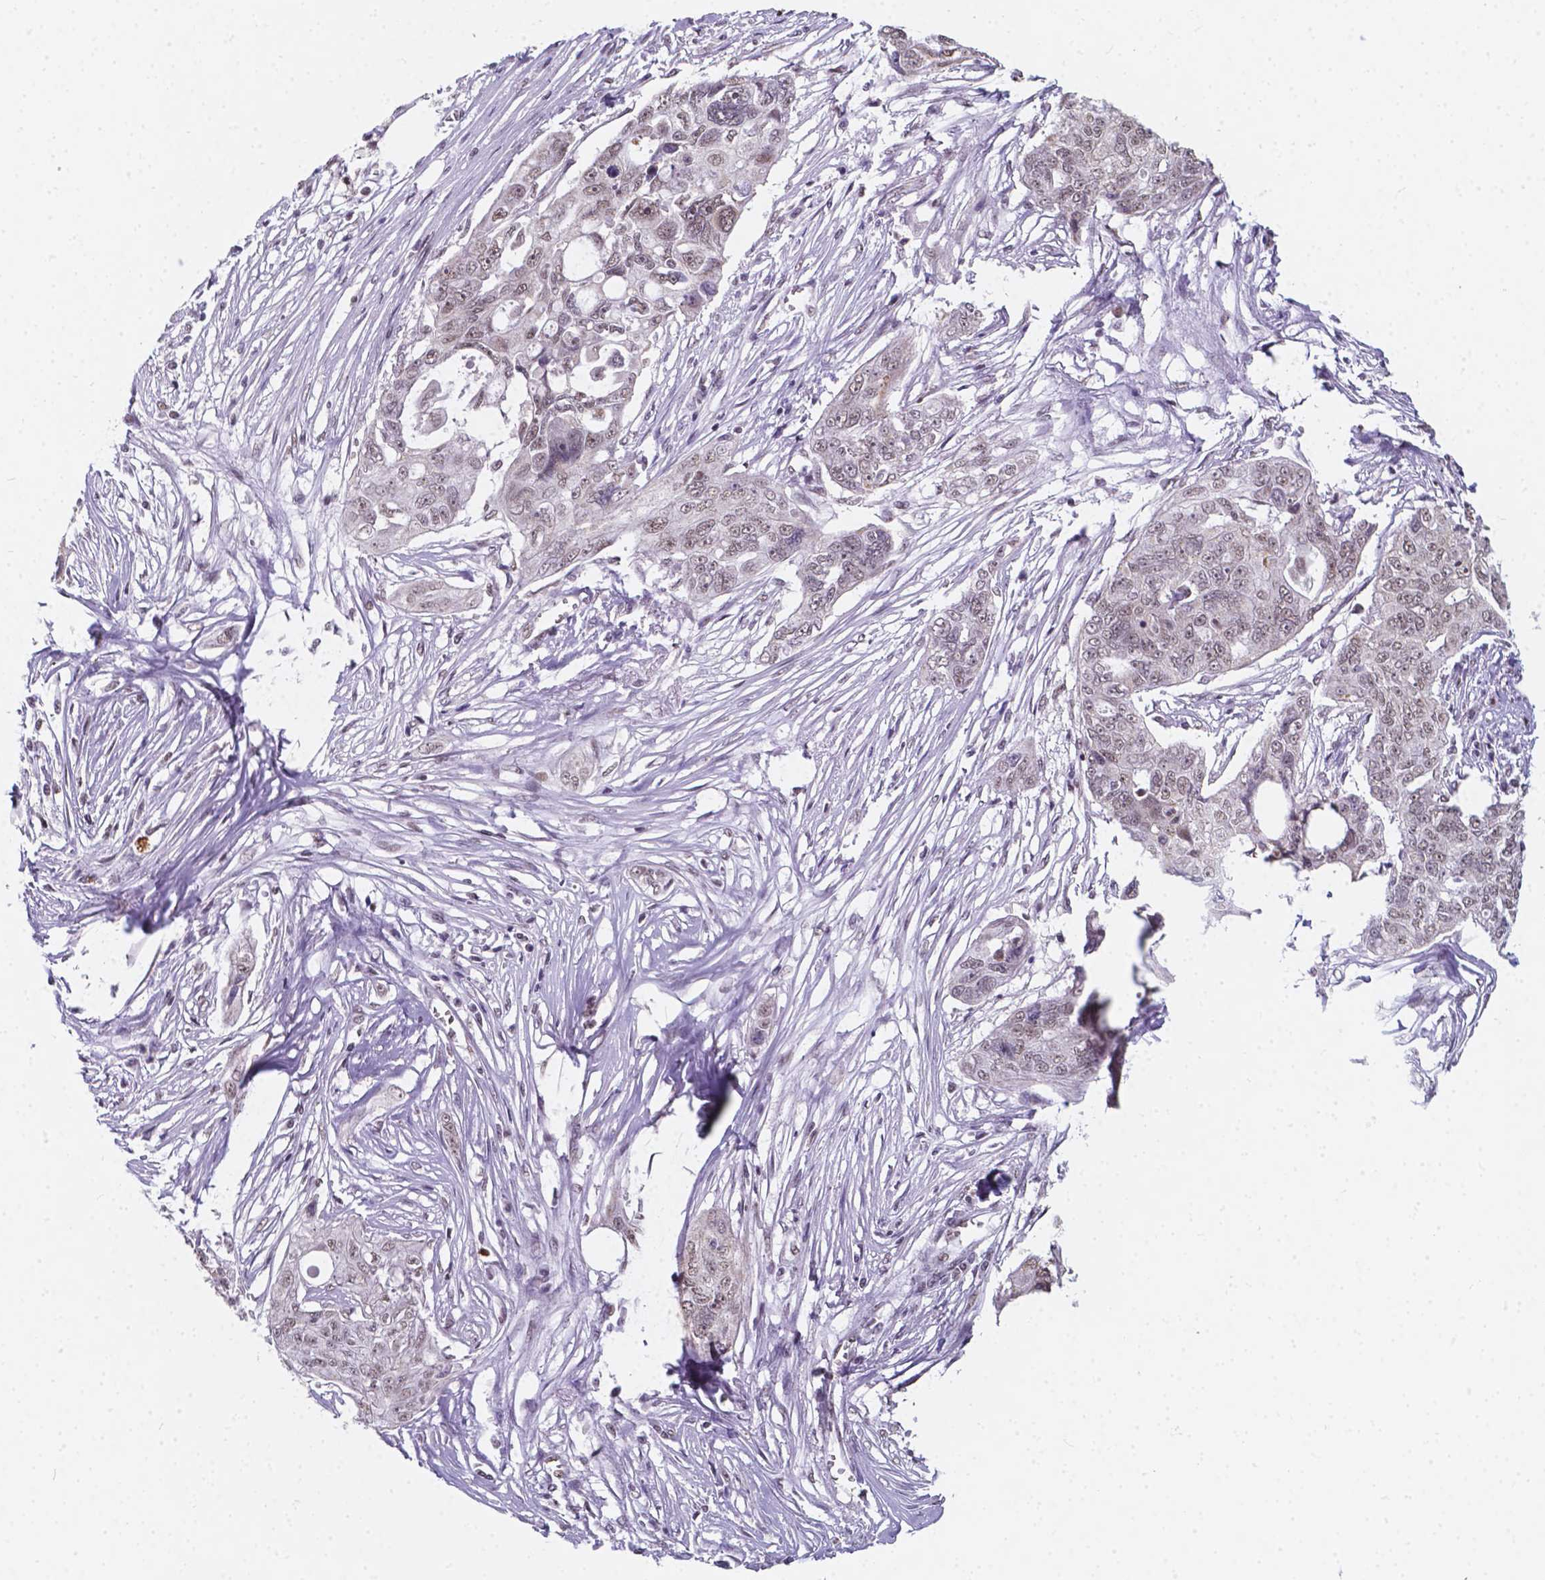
{"staining": {"intensity": "weak", "quantity": "25%-75%", "location": "nuclear"}, "tissue": "ovarian cancer", "cell_type": "Tumor cells", "image_type": "cancer", "snomed": [{"axis": "morphology", "description": "Carcinoma, endometroid"}, {"axis": "topography", "description": "Ovary"}], "caption": "The immunohistochemical stain shows weak nuclear expression in tumor cells of endometroid carcinoma (ovarian) tissue.", "gene": "BCAS2", "patient": {"sex": "female", "age": 70}}